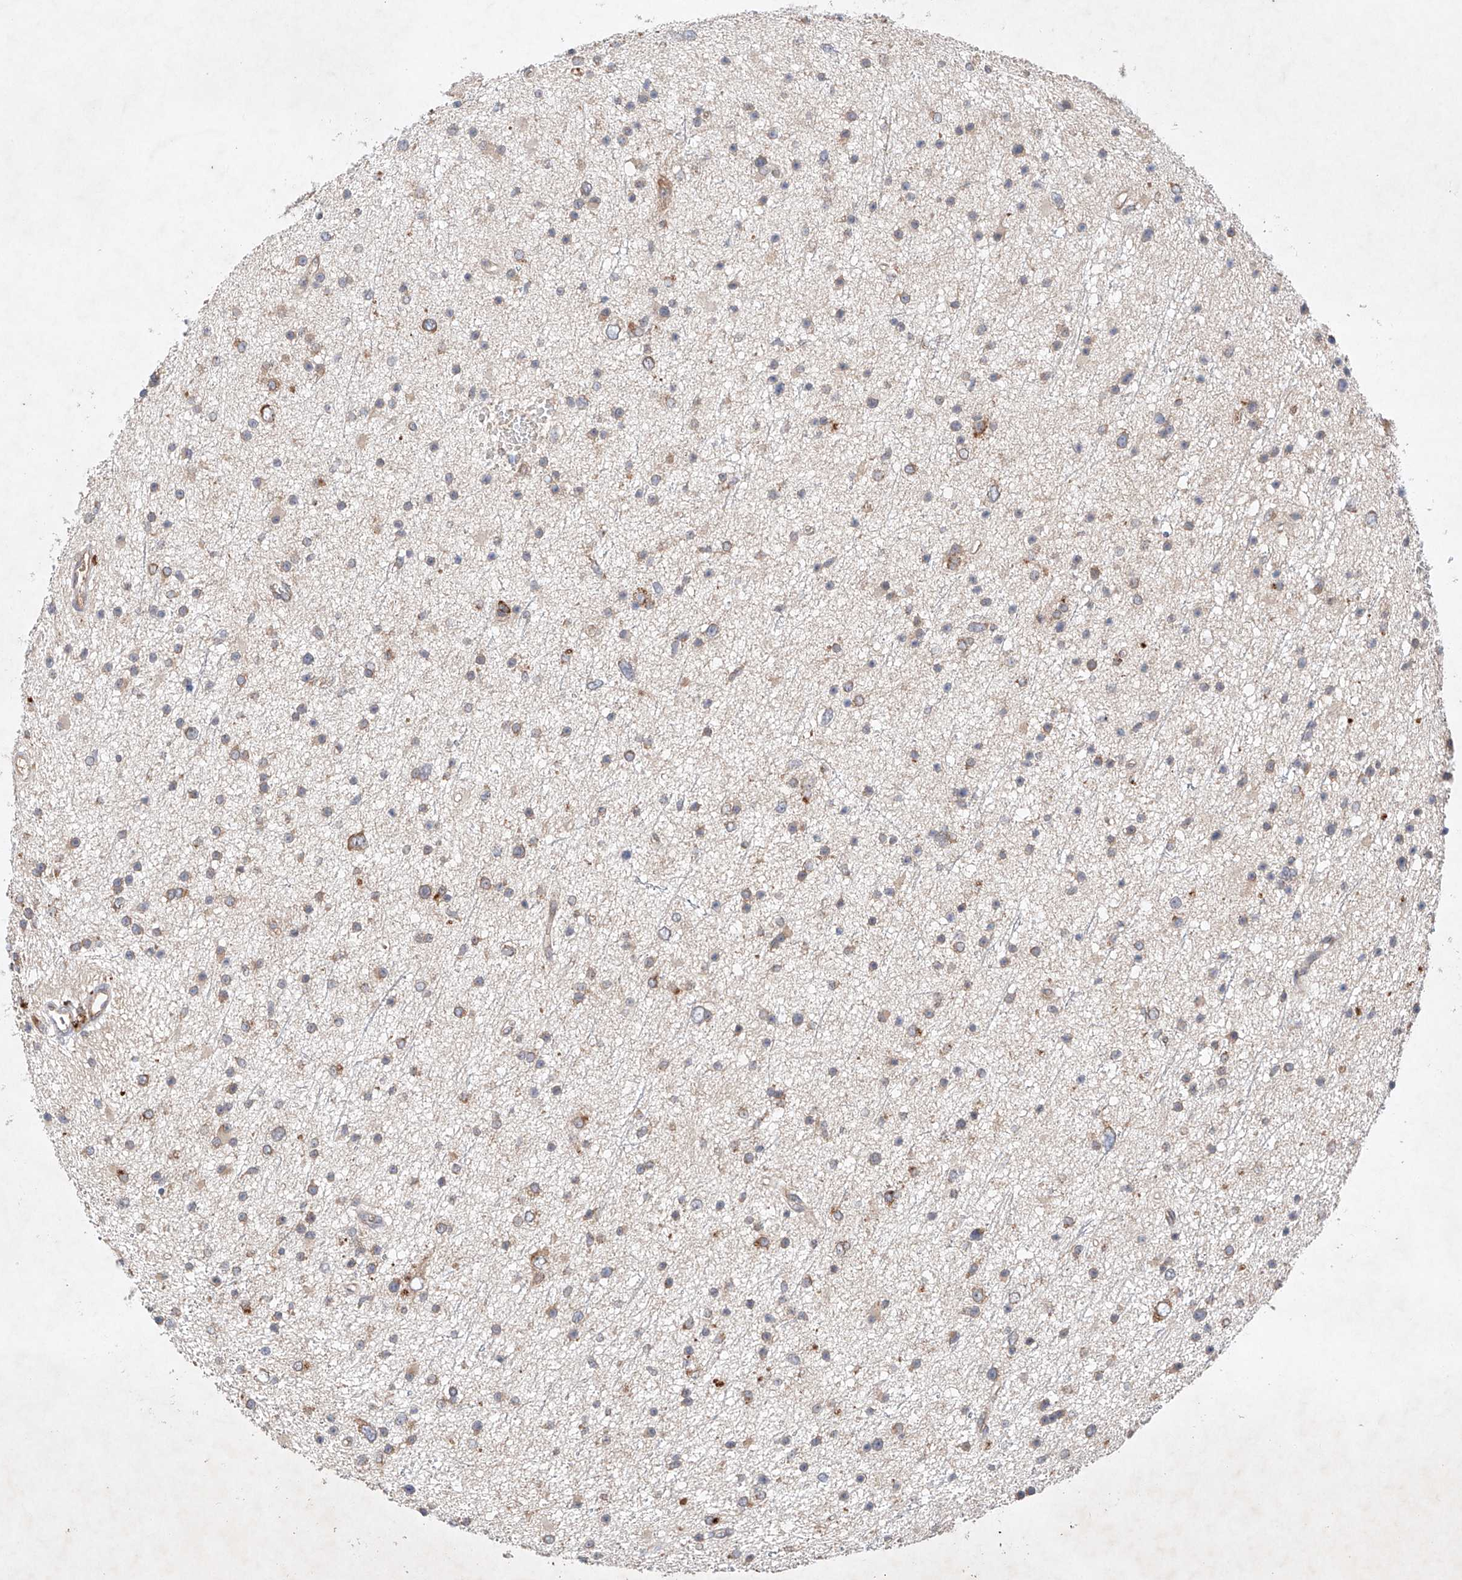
{"staining": {"intensity": "moderate", "quantity": "<25%", "location": "cytoplasmic/membranous"}, "tissue": "glioma", "cell_type": "Tumor cells", "image_type": "cancer", "snomed": [{"axis": "morphology", "description": "Glioma, malignant, Low grade"}, {"axis": "topography", "description": "Cerebral cortex"}], "caption": "Glioma stained for a protein displays moderate cytoplasmic/membranous positivity in tumor cells.", "gene": "FASTK", "patient": {"sex": "female", "age": 39}}